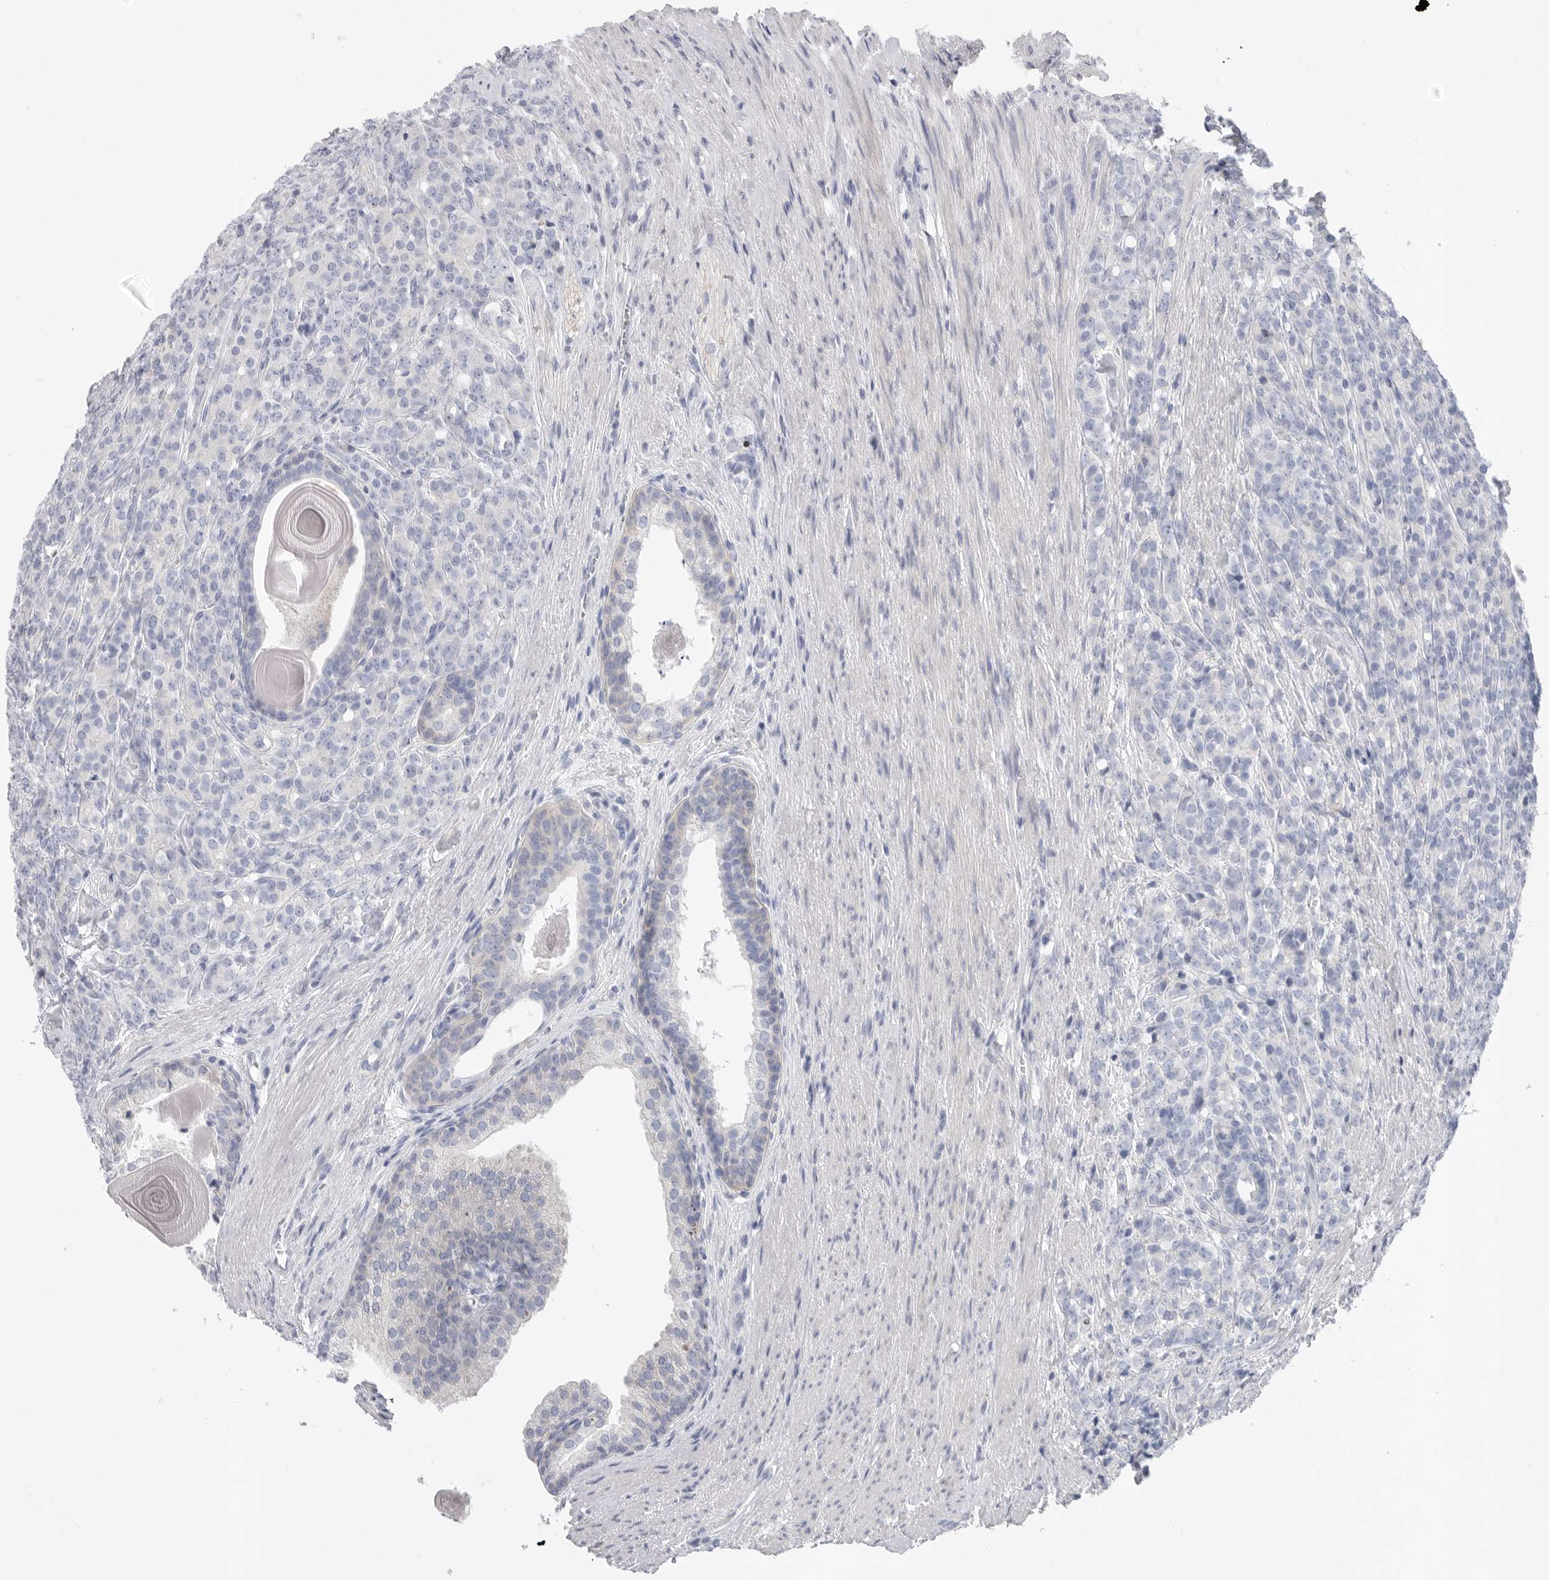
{"staining": {"intensity": "negative", "quantity": "none", "location": "none"}, "tissue": "prostate cancer", "cell_type": "Tumor cells", "image_type": "cancer", "snomed": [{"axis": "morphology", "description": "Adenocarcinoma, High grade"}, {"axis": "topography", "description": "Prostate"}], "caption": "A high-resolution histopathology image shows immunohistochemistry staining of prostate cancer, which demonstrates no significant positivity in tumor cells.", "gene": "CAMK2B", "patient": {"sex": "male", "age": 62}}